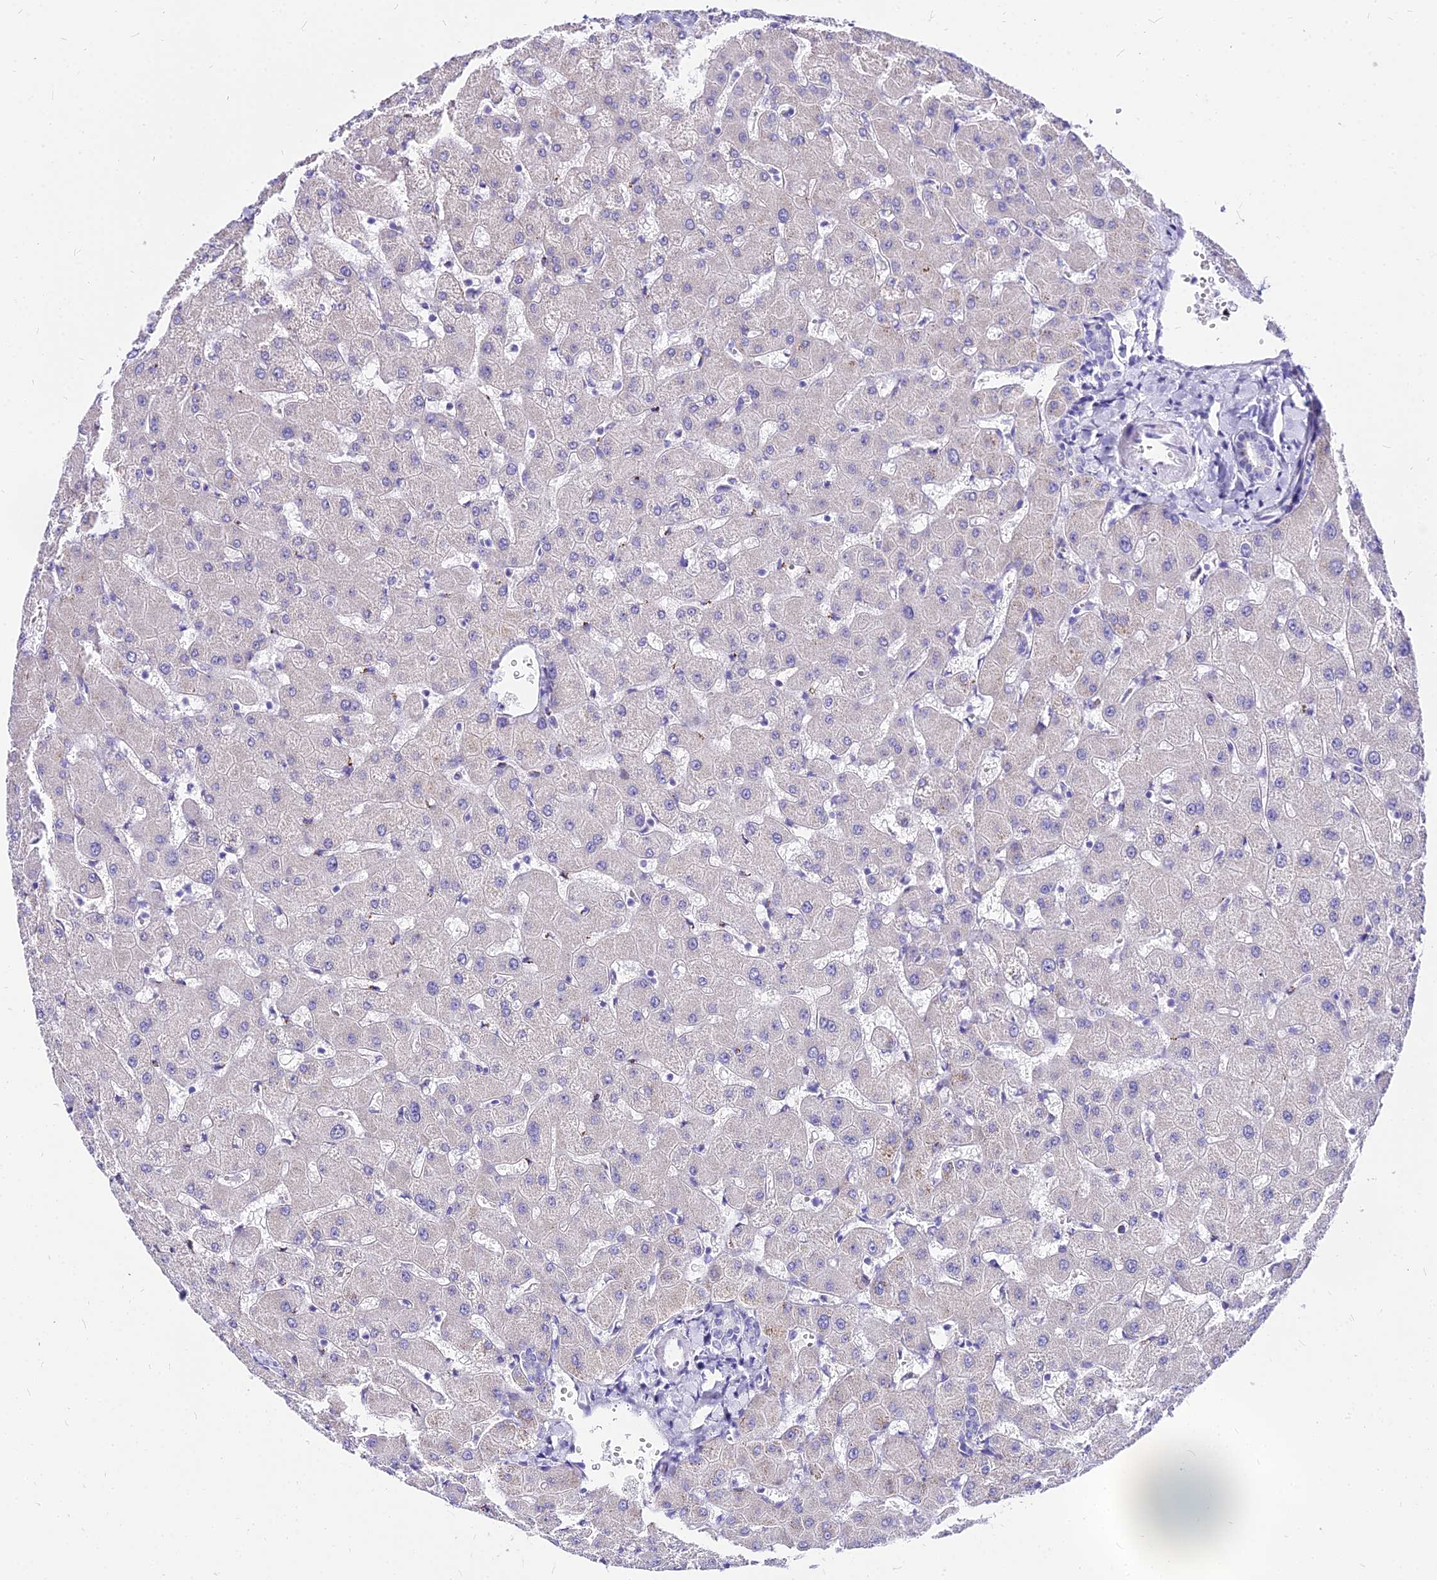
{"staining": {"intensity": "negative", "quantity": "none", "location": "none"}, "tissue": "liver", "cell_type": "Cholangiocytes", "image_type": "normal", "snomed": [{"axis": "morphology", "description": "Normal tissue, NOS"}, {"axis": "topography", "description": "Liver"}], "caption": "Immunohistochemical staining of unremarkable liver shows no significant staining in cholangiocytes. The staining is performed using DAB brown chromogen with nuclei counter-stained in using hematoxylin.", "gene": "CARD18", "patient": {"sex": "female", "age": 63}}